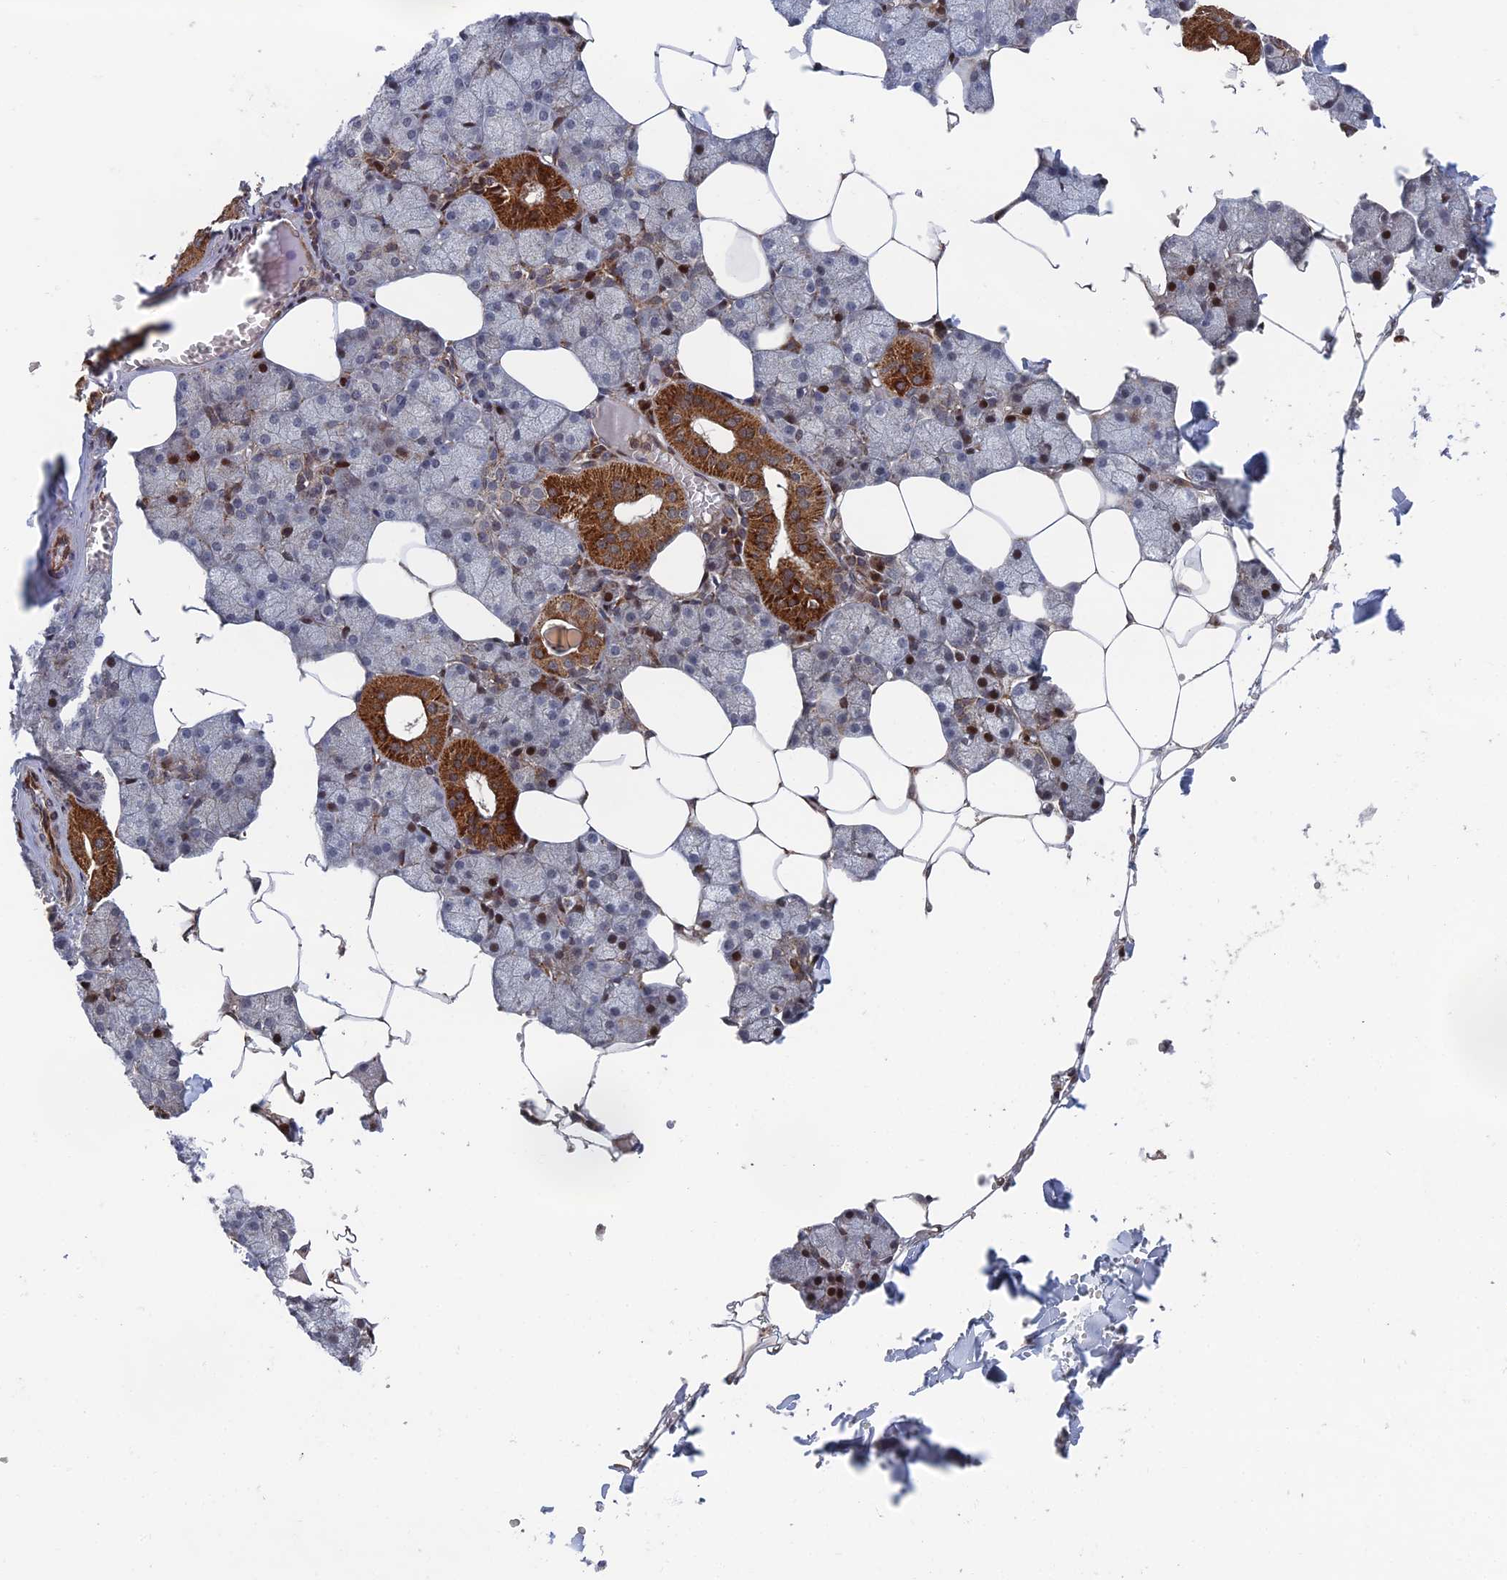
{"staining": {"intensity": "strong", "quantity": "<25%", "location": "cytoplasmic/membranous,nuclear"}, "tissue": "salivary gland", "cell_type": "Glandular cells", "image_type": "normal", "snomed": [{"axis": "morphology", "description": "Normal tissue, NOS"}, {"axis": "topography", "description": "Salivary gland"}], "caption": "High-magnification brightfield microscopy of normal salivary gland stained with DAB (brown) and counterstained with hematoxylin (blue). glandular cells exhibit strong cytoplasmic/membranous,nuclear expression is present in about<25% of cells. (Stains: DAB (3,3'-diaminobenzidine) in brown, nuclei in blue, Microscopy: brightfield microscopy at high magnification).", "gene": "GTF2IRD1", "patient": {"sex": "male", "age": 62}}